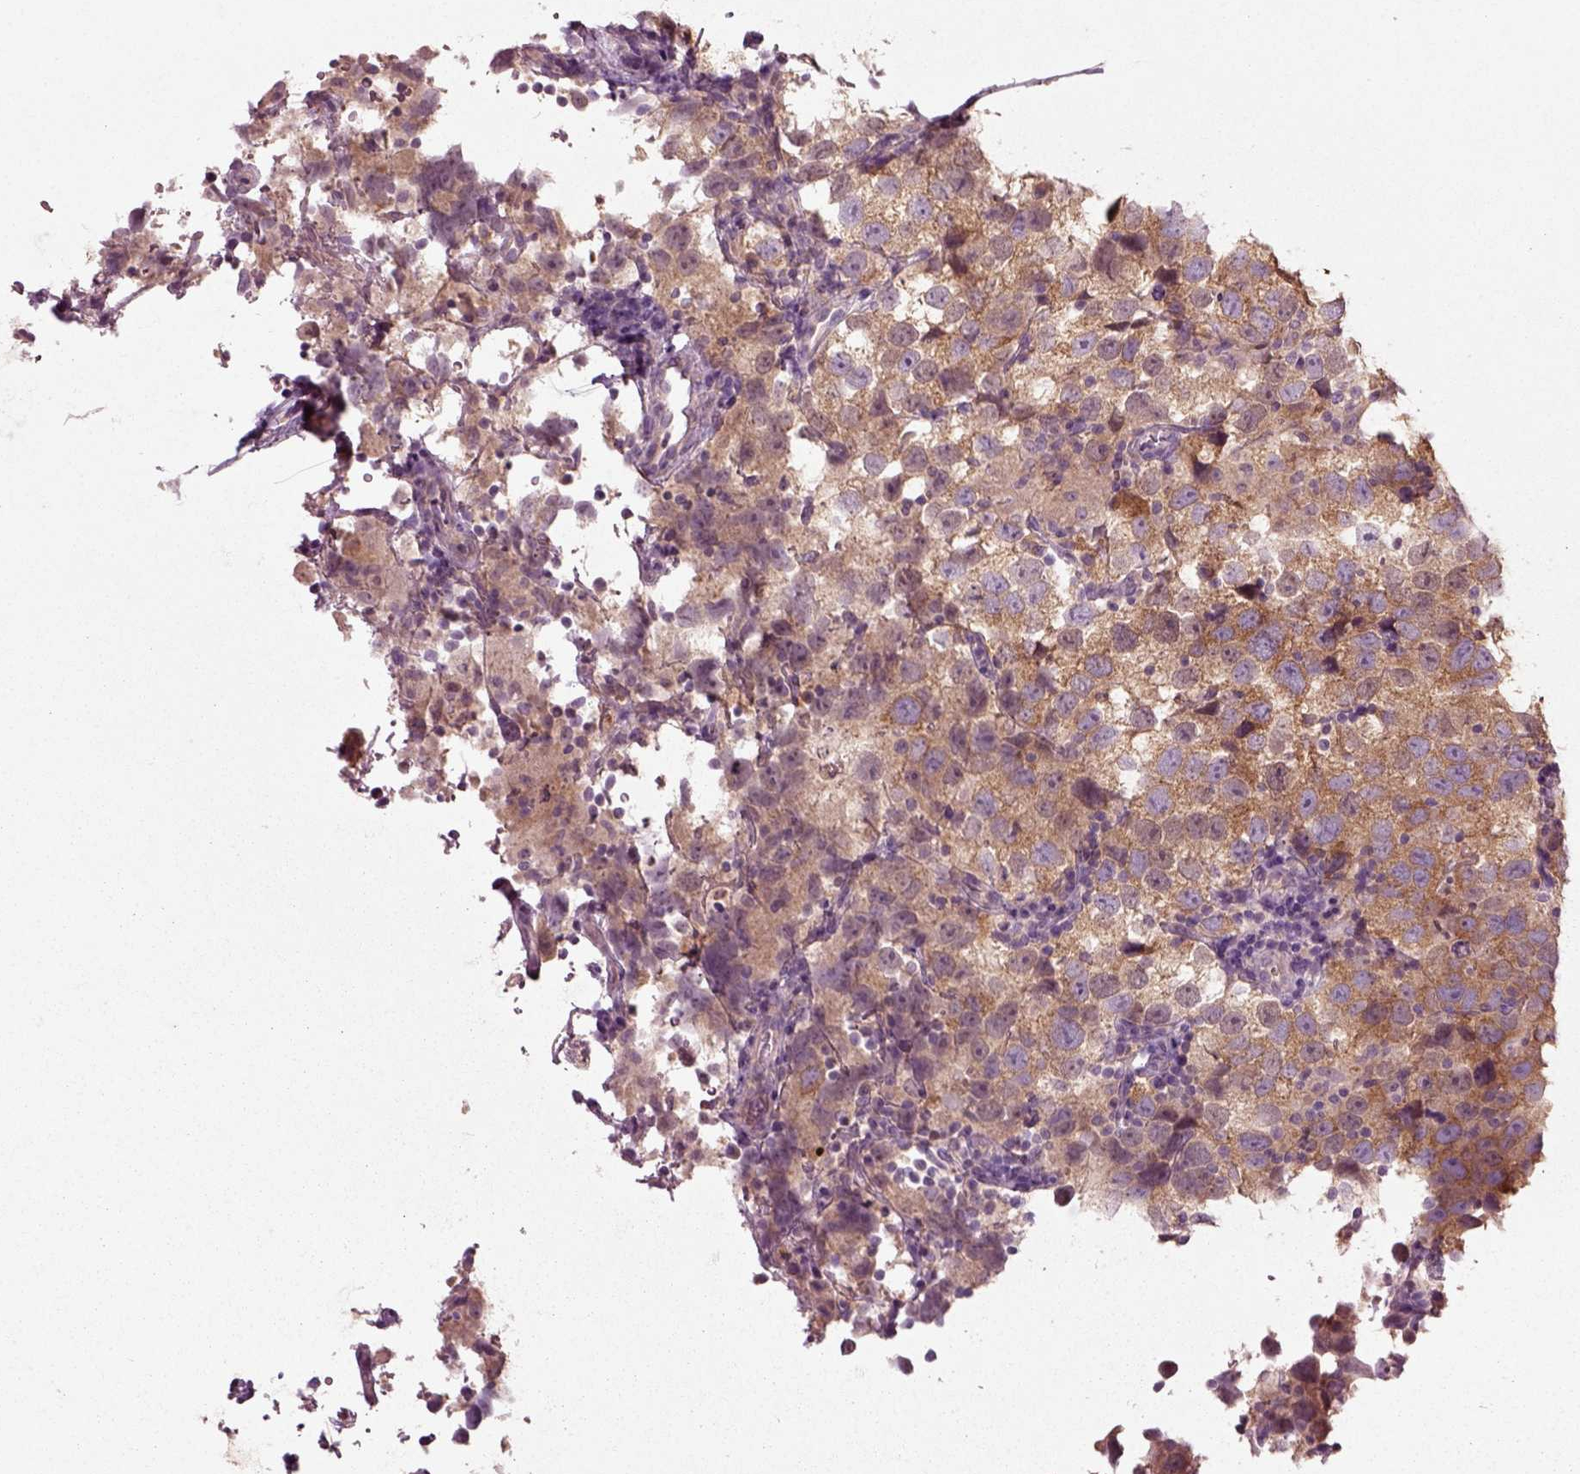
{"staining": {"intensity": "moderate", "quantity": ">75%", "location": "cytoplasmic/membranous"}, "tissue": "testis cancer", "cell_type": "Tumor cells", "image_type": "cancer", "snomed": [{"axis": "morphology", "description": "Seminoma, NOS"}, {"axis": "topography", "description": "Testis"}], "caption": "IHC (DAB (3,3'-diaminobenzidine)) staining of testis cancer (seminoma) shows moderate cytoplasmic/membranous protein positivity in about >75% of tumor cells.", "gene": "RND2", "patient": {"sex": "male", "age": 26}}